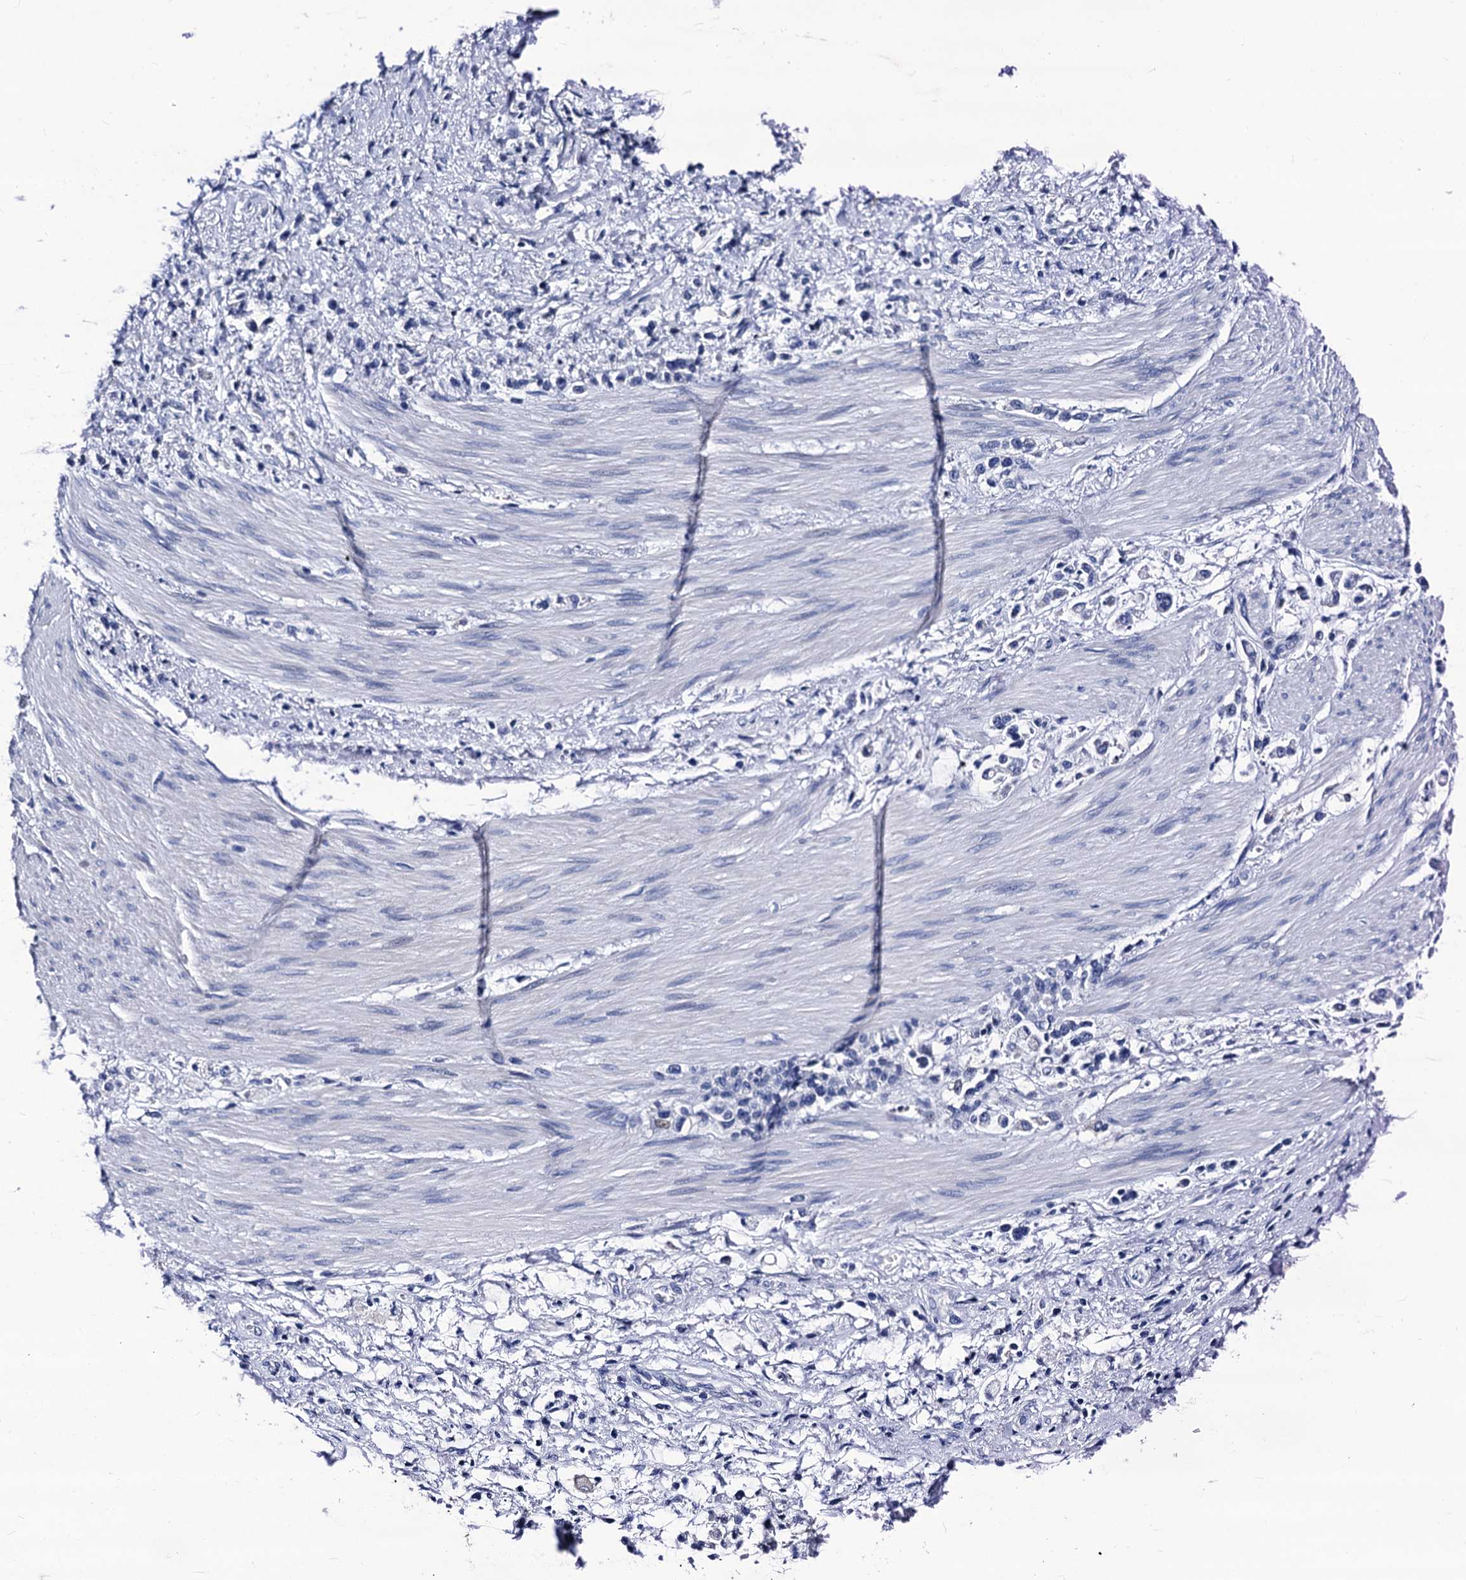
{"staining": {"intensity": "negative", "quantity": "none", "location": "none"}, "tissue": "stomach cancer", "cell_type": "Tumor cells", "image_type": "cancer", "snomed": [{"axis": "morphology", "description": "Adenocarcinoma, NOS"}, {"axis": "topography", "description": "Stomach"}], "caption": "Immunohistochemical staining of stomach cancer exhibits no significant expression in tumor cells.", "gene": "LRRC30", "patient": {"sex": "female", "age": 60}}